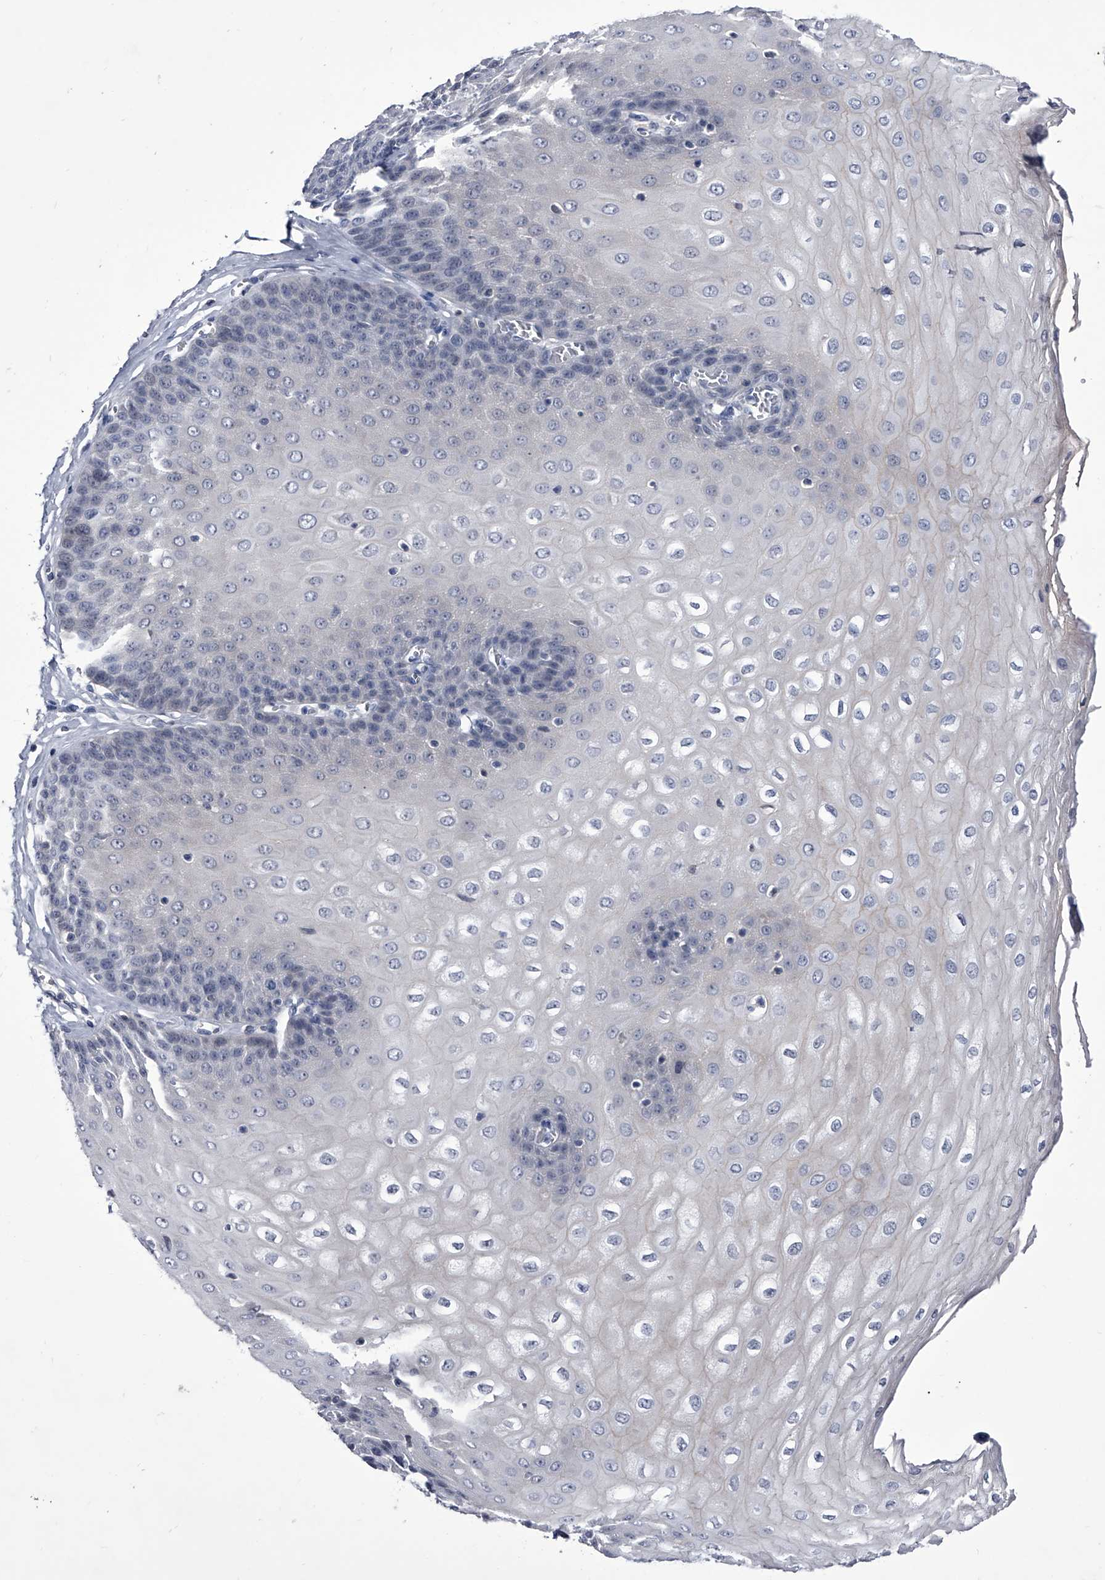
{"staining": {"intensity": "negative", "quantity": "none", "location": "none"}, "tissue": "esophagus", "cell_type": "Squamous epithelial cells", "image_type": "normal", "snomed": [{"axis": "morphology", "description": "Normal tissue, NOS"}, {"axis": "topography", "description": "Esophagus"}], "caption": "The histopathology image reveals no significant positivity in squamous epithelial cells of esophagus. (DAB (3,3'-diaminobenzidine) IHC visualized using brightfield microscopy, high magnification).", "gene": "CRISP2", "patient": {"sex": "male", "age": 60}}